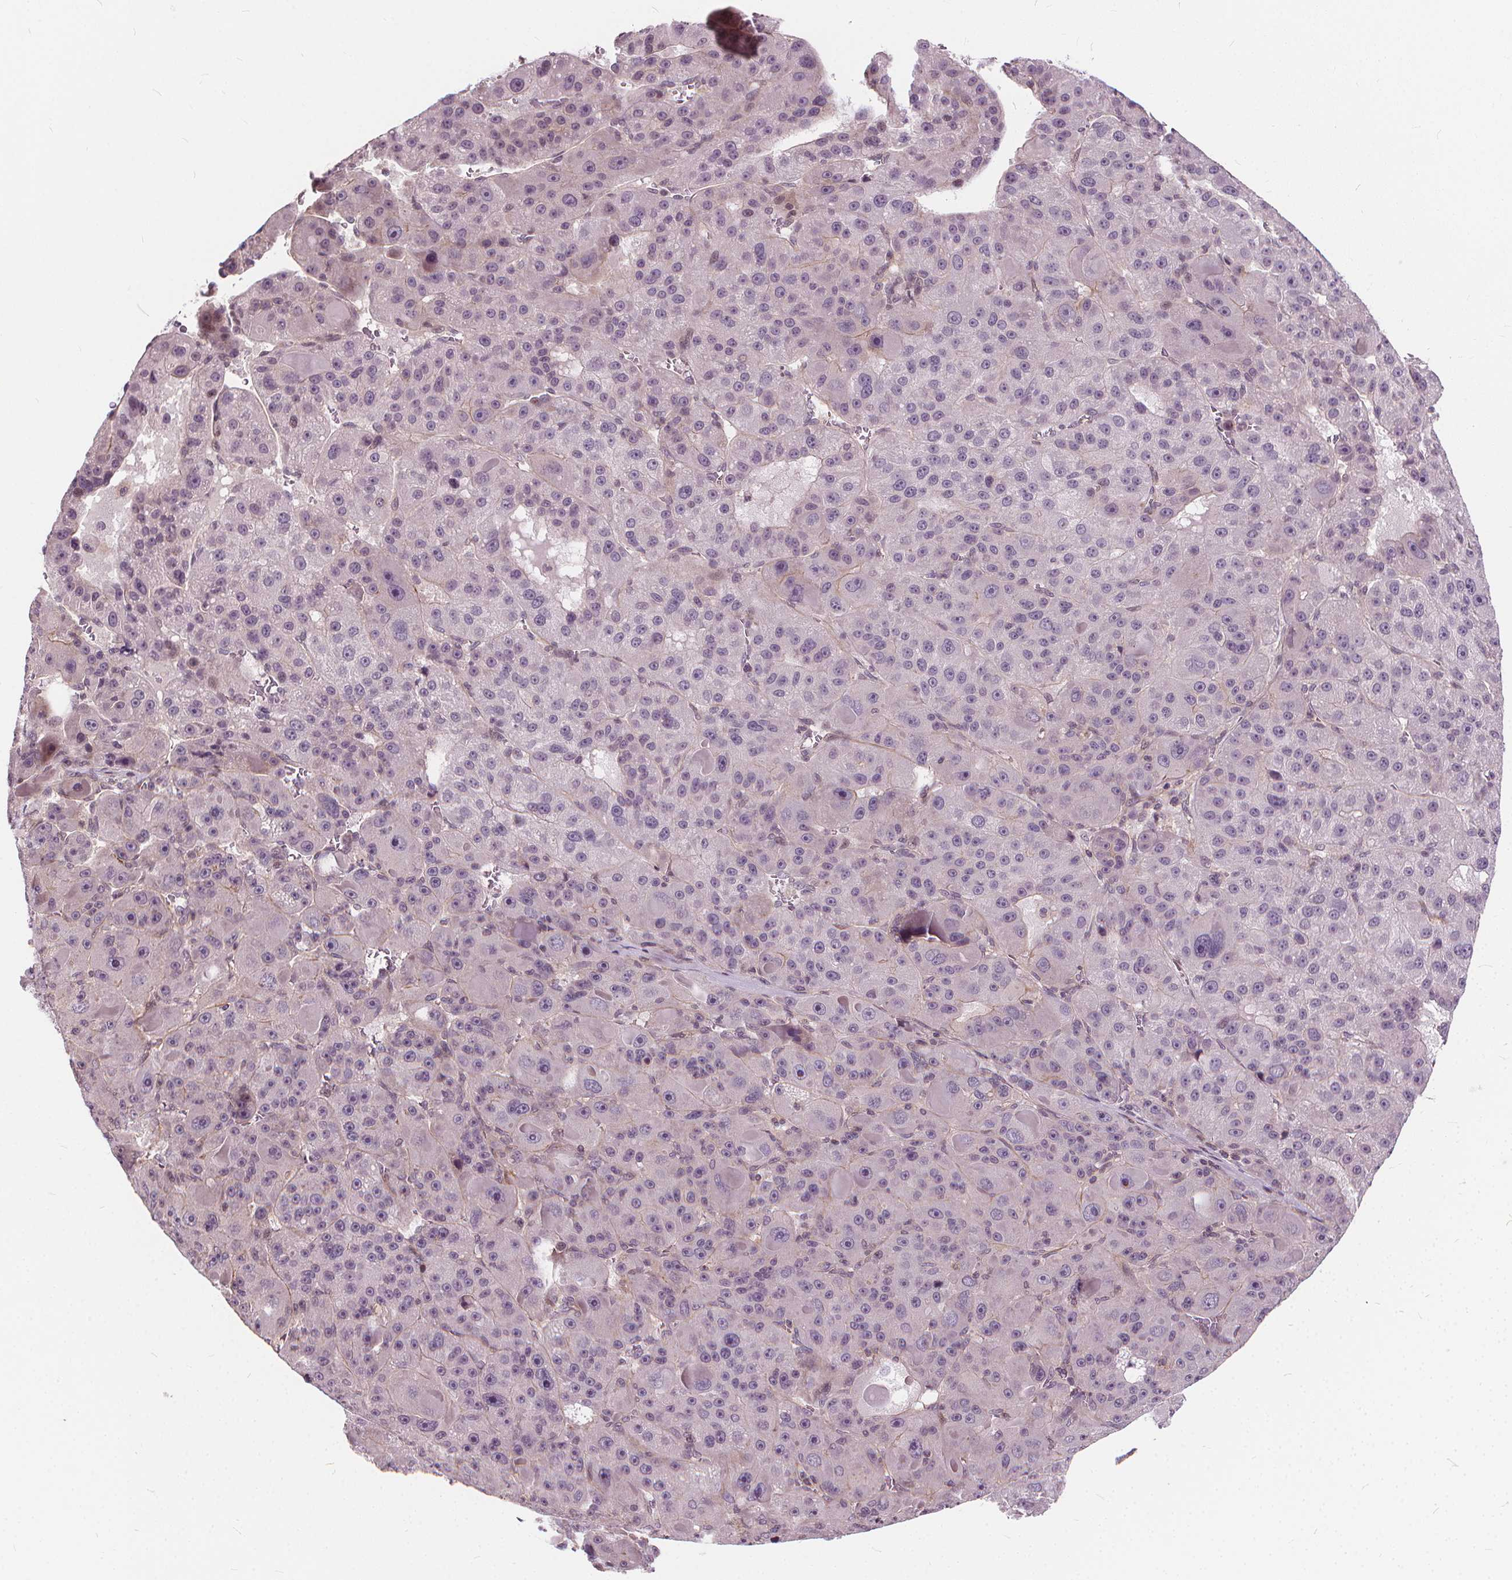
{"staining": {"intensity": "negative", "quantity": "none", "location": "none"}, "tissue": "liver cancer", "cell_type": "Tumor cells", "image_type": "cancer", "snomed": [{"axis": "morphology", "description": "Carcinoma, Hepatocellular, NOS"}, {"axis": "topography", "description": "Liver"}], "caption": "Liver cancer stained for a protein using IHC displays no staining tumor cells.", "gene": "INPP5E", "patient": {"sex": "male", "age": 76}}